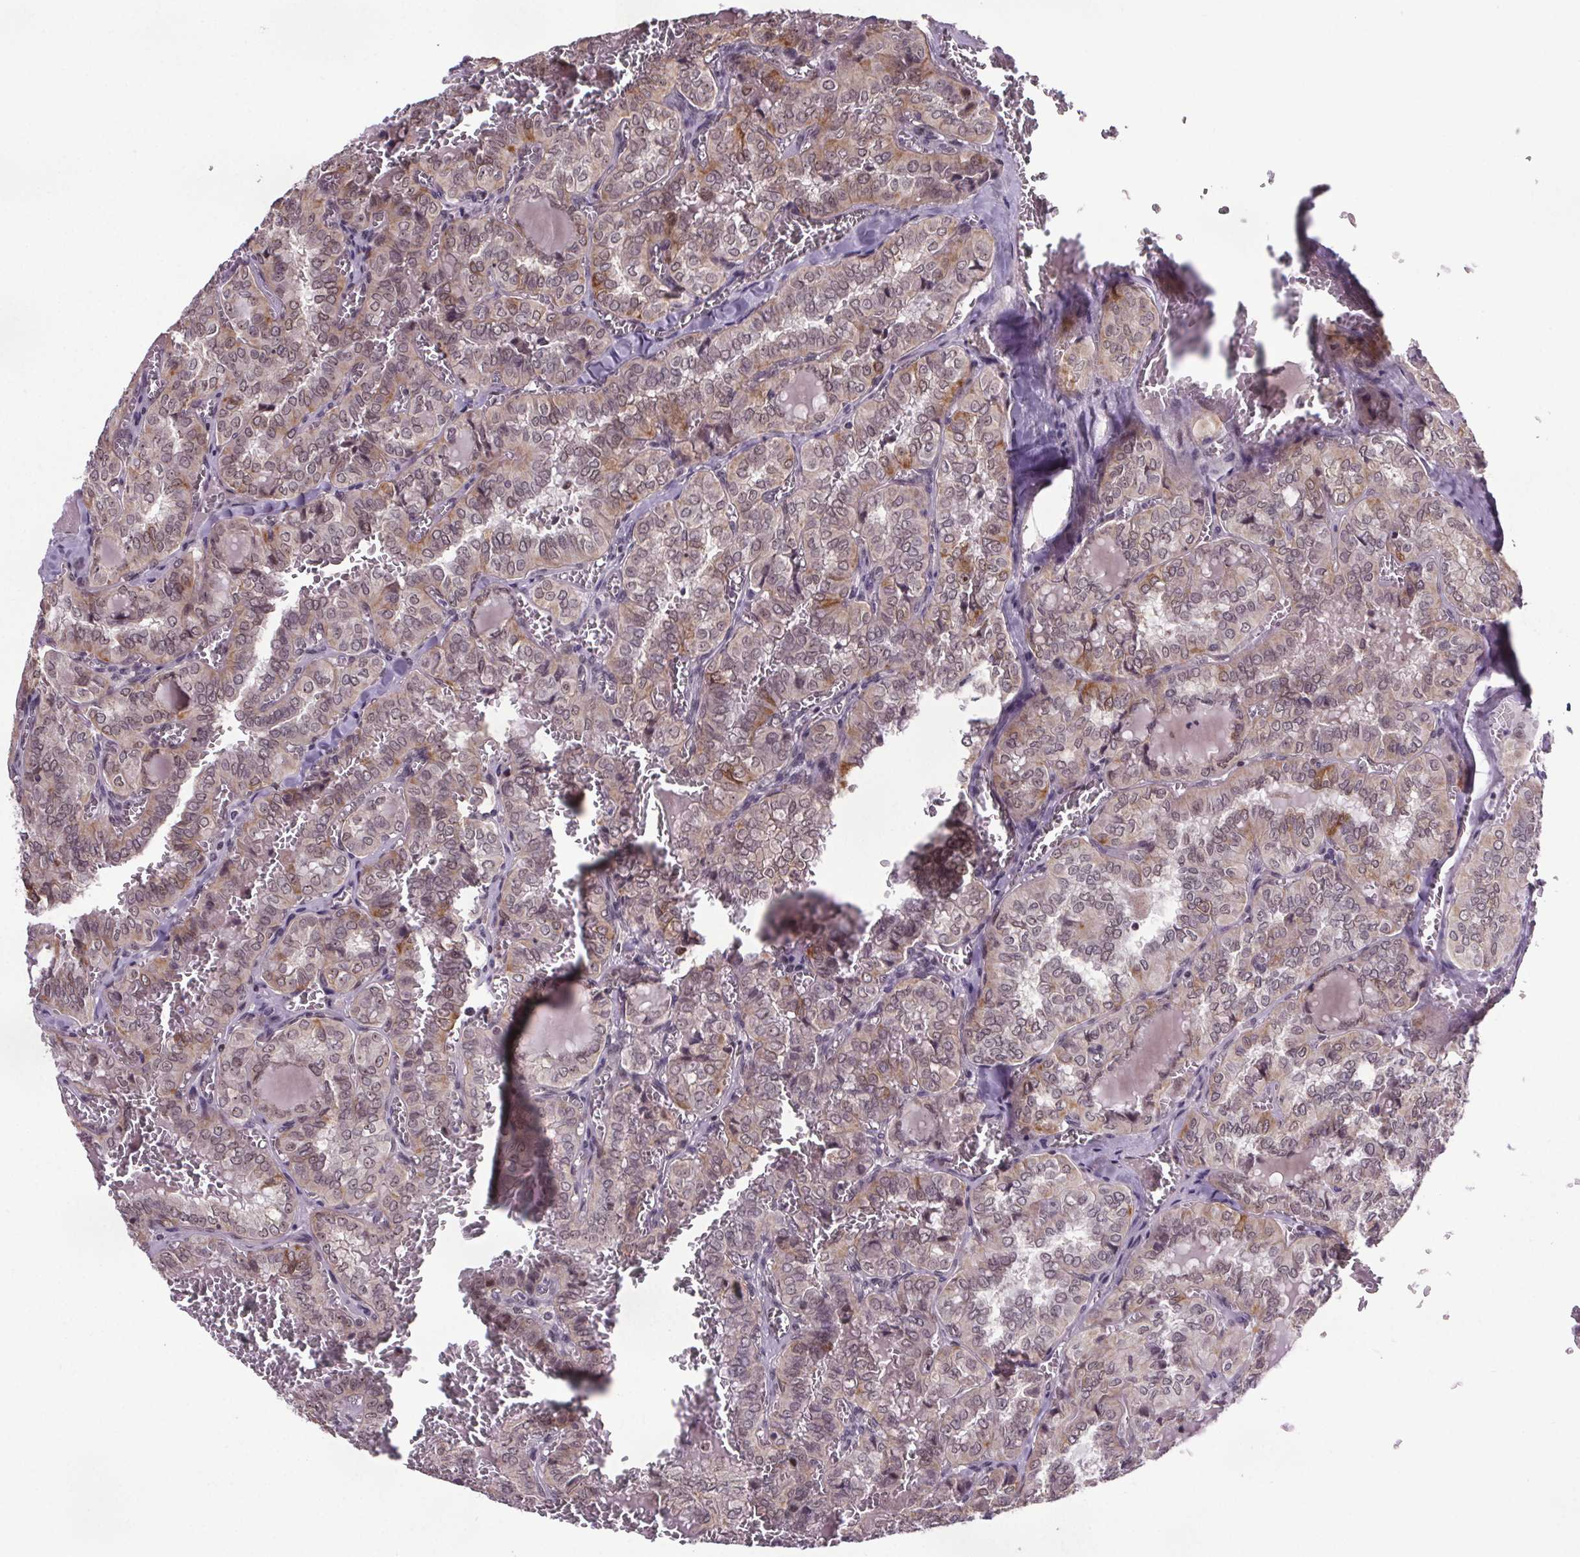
{"staining": {"intensity": "weak", "quantity": "25%-75%", "location": "cytoplasmic/membranous,nuclear"}, "tissue": "thyroid cancer", "cell_type": "Tumor cells", "image_type": "cancer", "snomed": [{"axis": "morphology", "description": "Papillary adenocarcinoma, NOS"}, {"axis": "topography", "description": "Thyroid gland"}], "caption": "Thyroid cancer stained for a protein (brown) exhibits weak cytoplasmic/membranous and nuclear positive staining in about 25%-75% of tumor cells.", "gene": "ATMIN", "patient": {"sex": "female", "age": 41}}